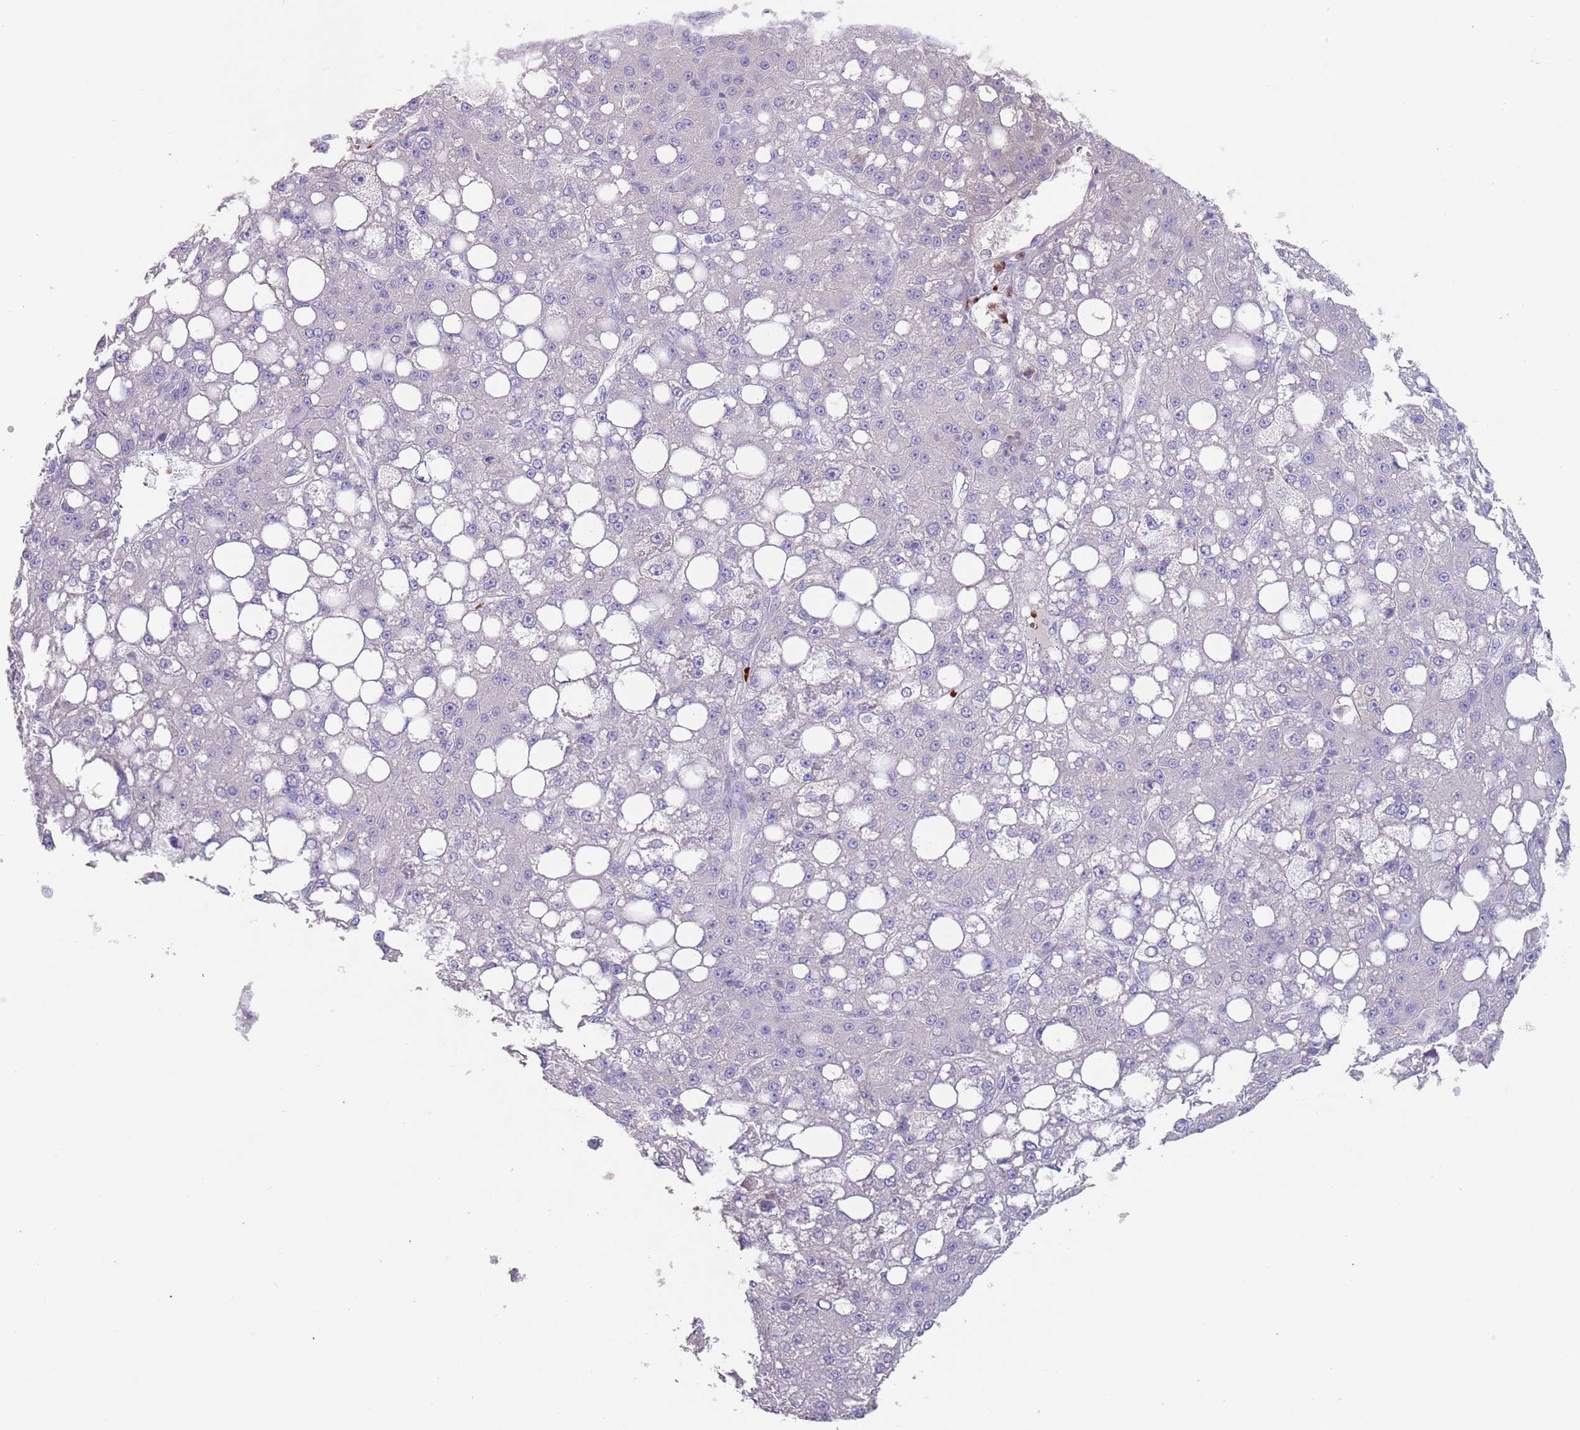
{"staining": {"intensity": "negative", "quantity": "none", "location": "none"}, "tissue": "liver cancer", "cell_type": "Tumor cells", "image_type": "cancer", "snomed": [{"axis": "morphology", "description": "Carcinoma, Hepatocellular, NOS"}, {"axis": "topography", "description": "Liver"}], "caption": "Tumor cells are negative for protein expression in human hepatocellular carcinoma (liver).", "gene": "TMEM251", "patient": {"sex": "male", "age": 67}}